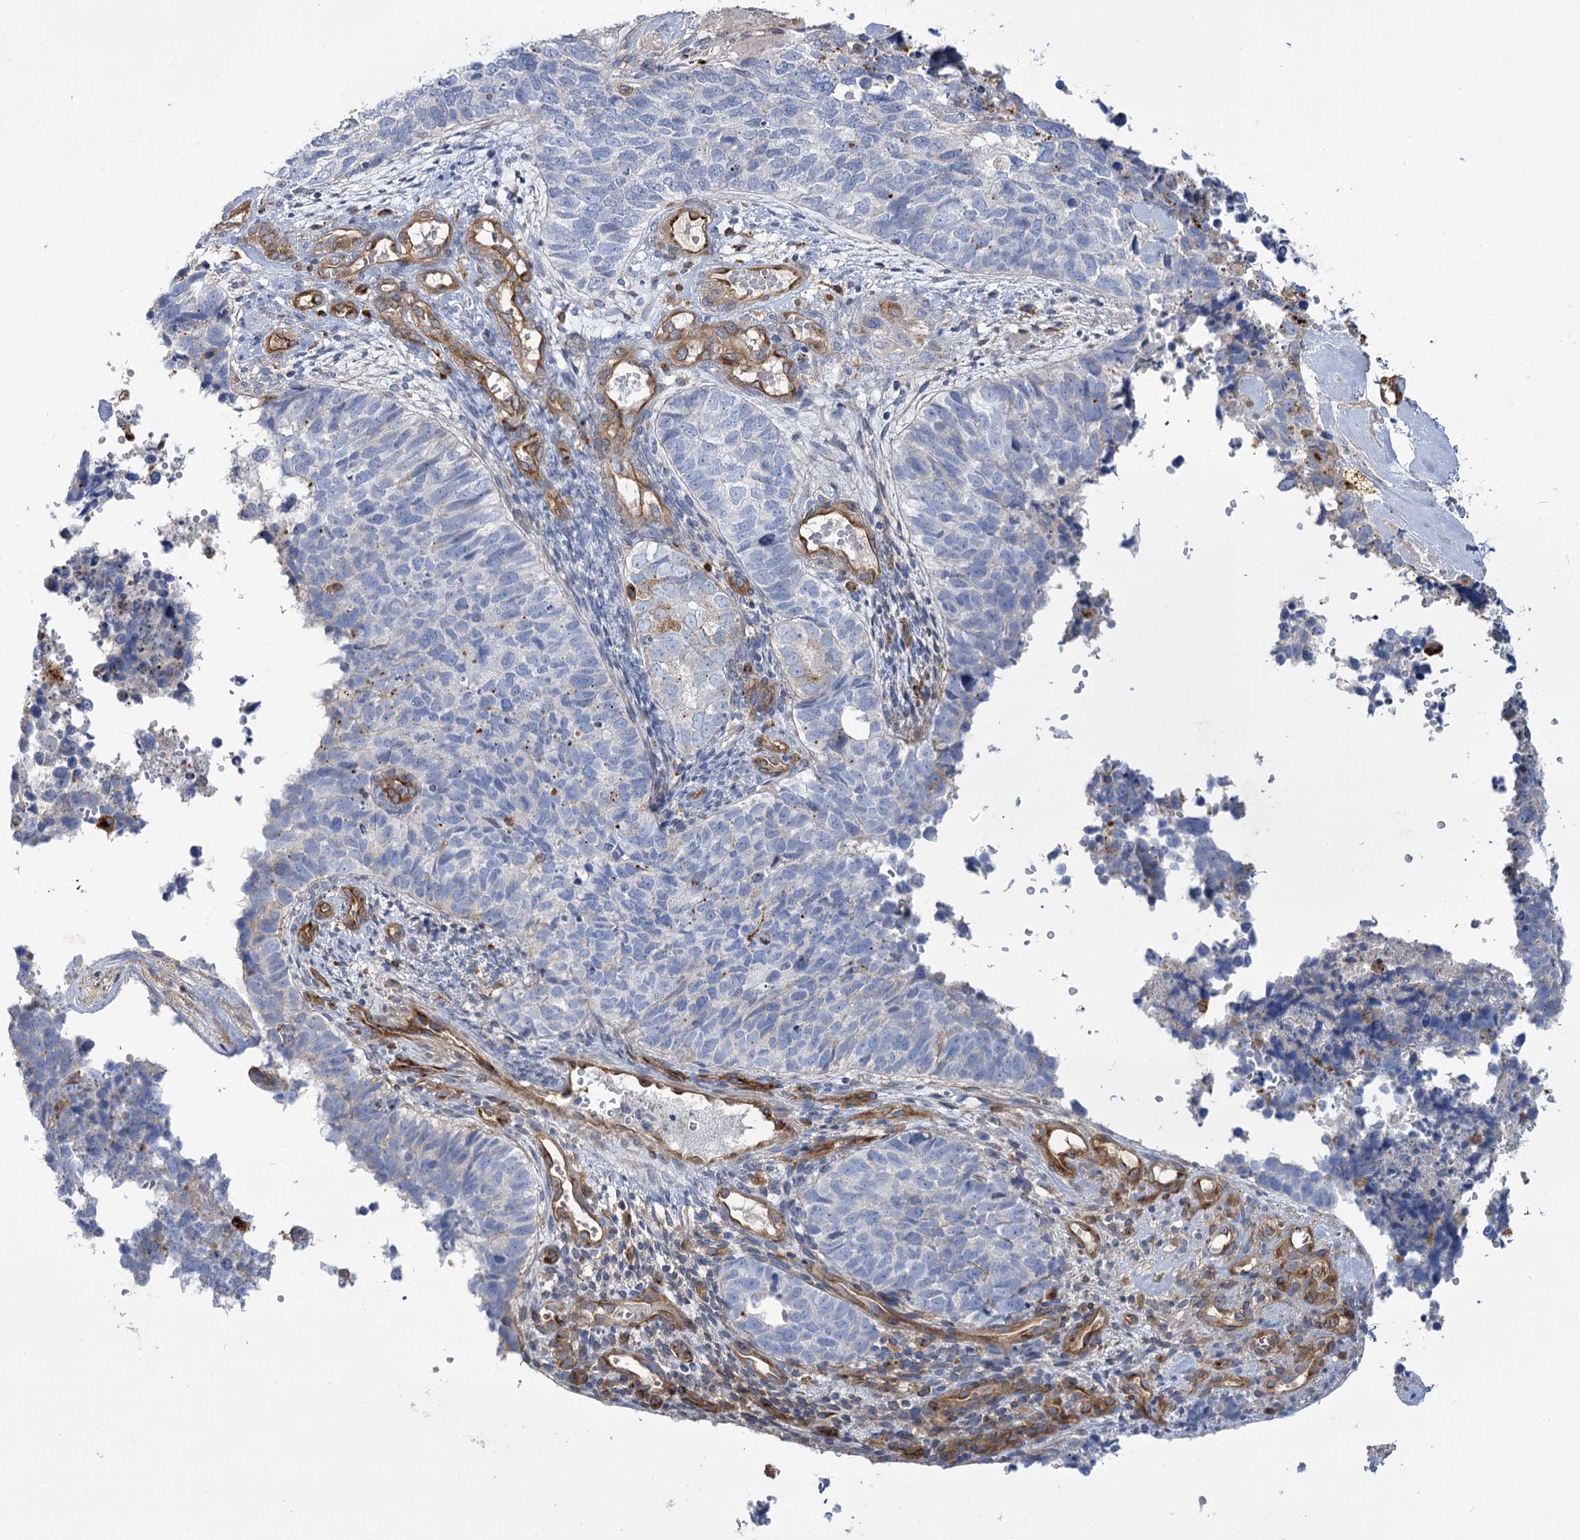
{"staining": {"intensity": "negative", "quantity": "none", "location": "none"}, "tissue": "cervical cancer", "cell_type": "Tumor cells", "image_type": "cancer", "snomed": [{"axis": "morphology", "description": "Squamous cell carcinoma, NOS"}, {"axis": "topography", "description": "Cervix"}], "caption": "Photomicrograph shows no significant protein positivity in tumor cells of cervical squamous cell carcinoma.", "gene": "GUSB", "patient": {"sex": "female", "age": 63}}